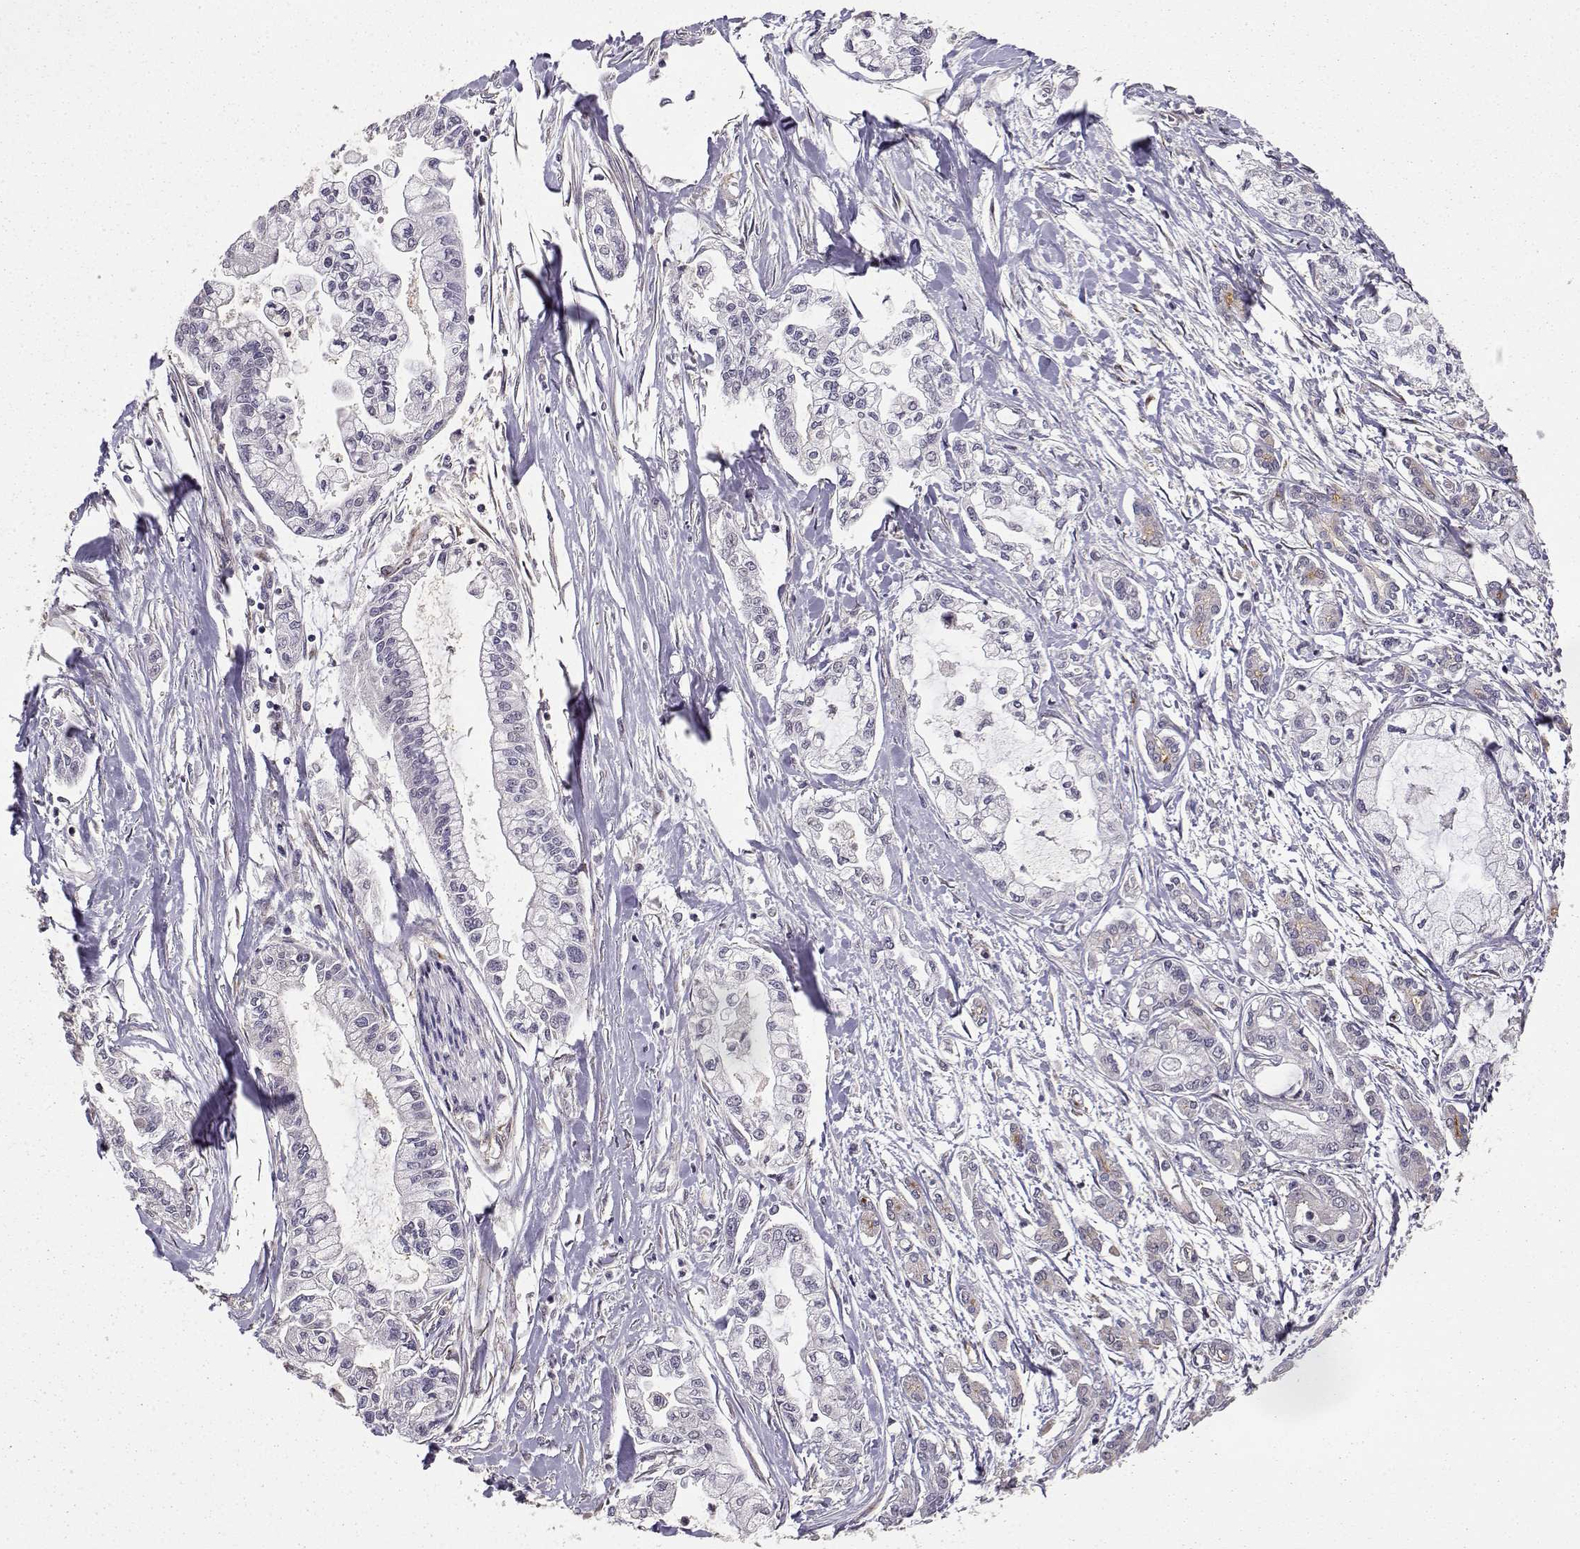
{"staining": {"intensity": "negative", "quantity": "none", "location": "none"}, "tissue": "pancreatic cancer", "cell_type": "Tumor cells", "image_type": "cancer", "snomed": [{"axis": "morphology", "description": "Adenocarcinoma, NOS"}, {"axis": "topography", "description": "Pancreas"}], "caption": "This is an immunohistochemistry micrograph of pancreatic cancer. There is no expression in tumor cells.", "gene": "IFITM1", "patient": {"sex": "male", "age": 54}}